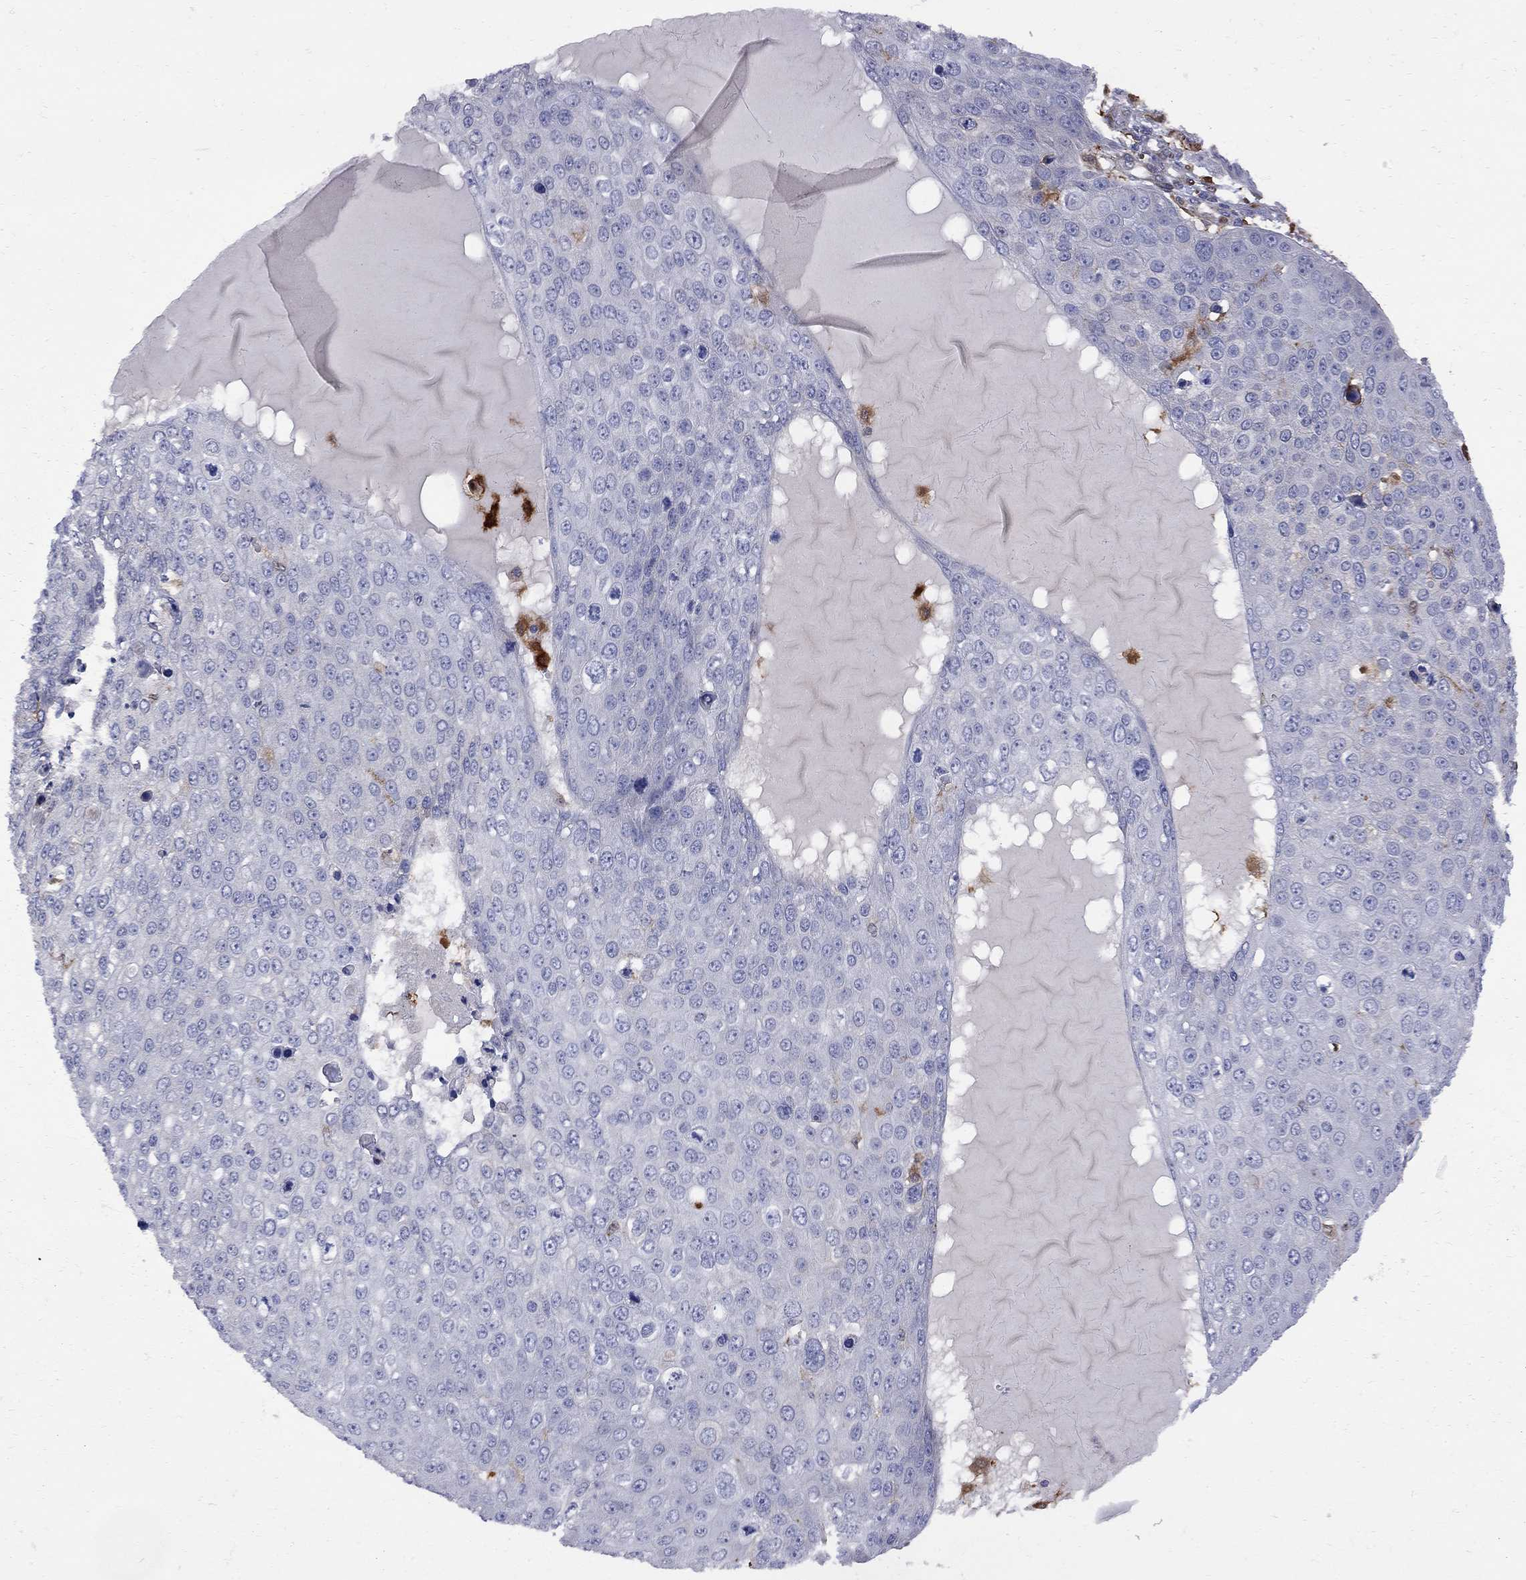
{"staining": {"intensity": "weak", "quantity": "<25%", "location": "cytoplasmic/membranous"}, "tissue": "skin cancer", "cell_type": "Tumor cells", "image_type": "cancer", "snomed": [{"axis": "morphology", "description": "Squamous cell carcinoma, NOS"}, {"axis": "topography", "description": "Skin"}], "caption": "Tumor cells are negative for brown protein staining in skin squamous cell carcinoma.", "gene": "MTHFR", "patient": {"sex": "male", "age": 71}}